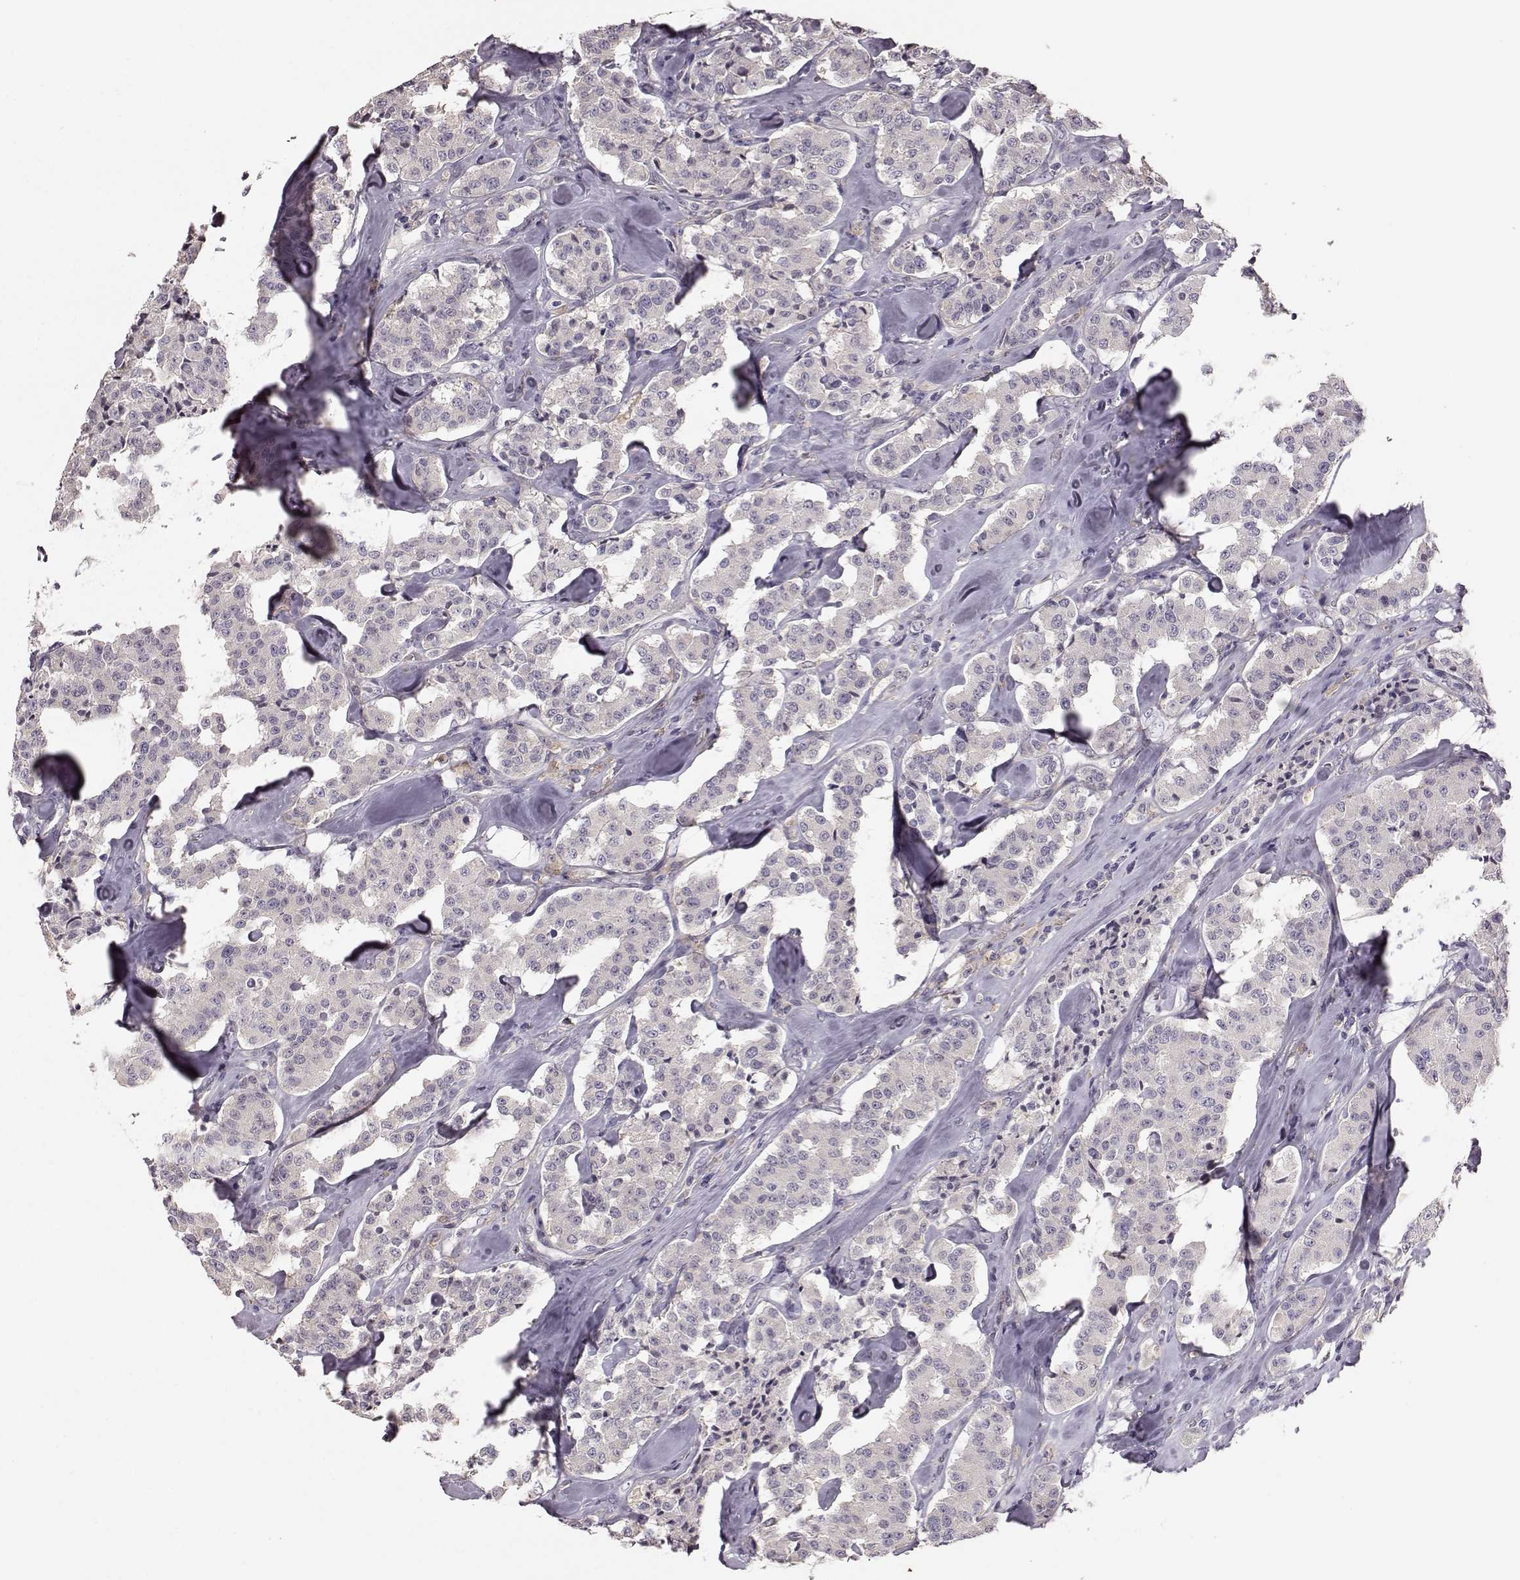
{"staining": {"intensity": "negative", "quantity": "none", "location": "none"}, "tissue": "carcinoid", "cell_type": "Tumor cells", "image_type": "cancer", "snomed": [{"axis": "morphology", "description": "Carcinoid, malignant, NOS"}, {"axis": "topography", "description": "Pancreas"}], "caption": "Image shows no protein expression in tumor cells of carcinoid tissue.", "gene": "GPR50", "patient": {"sex": "male", "age": 41}}